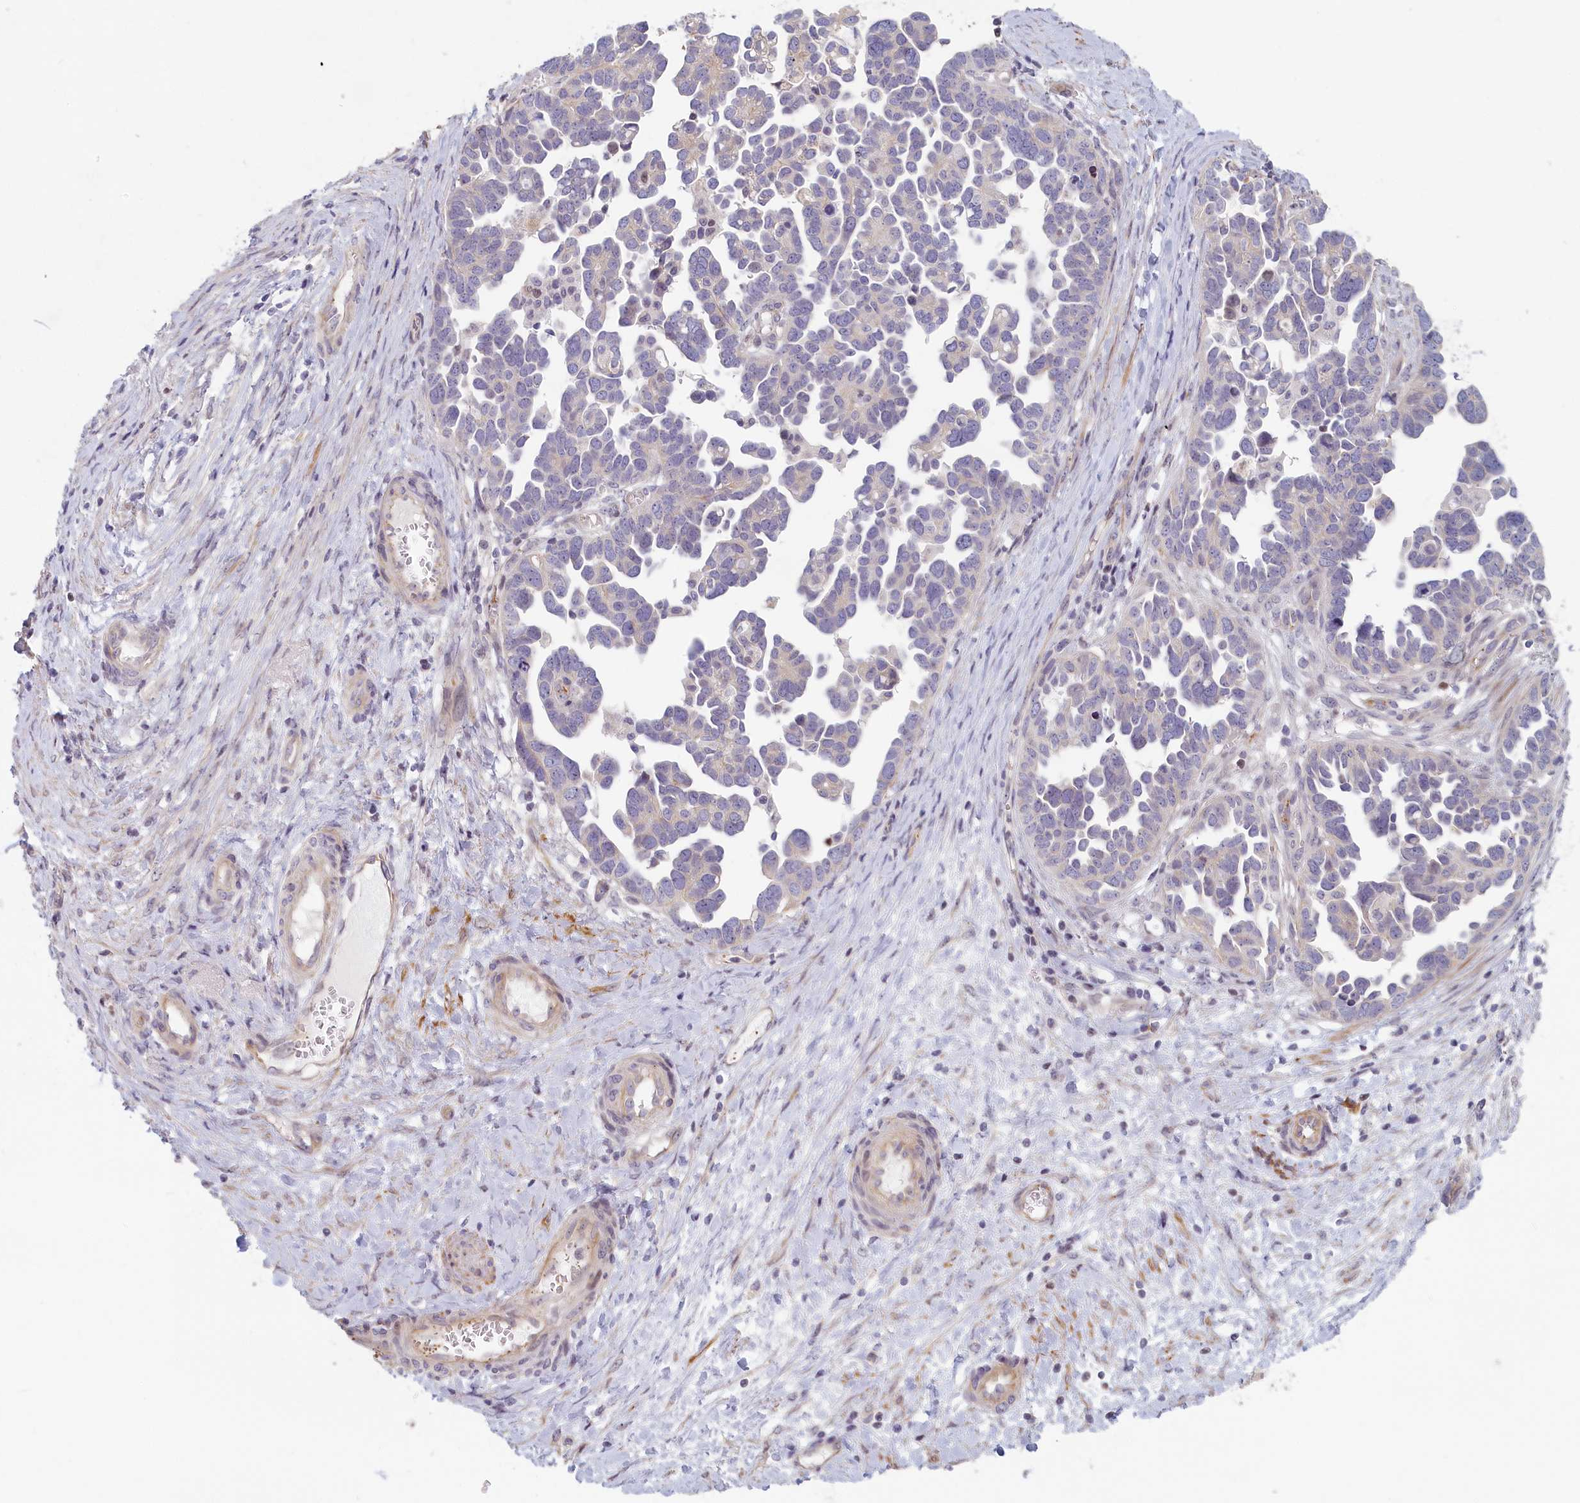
{"staining": {"intensity": "negative", "quantity": "none", "location": "none"}, "tissue": "ovarian cancer", "cell_type": "Tumor cells", "image_type": "cancer", "snomed": [{"axis": "morphology", "description": "Cystadenocarcinoma, serous, NOS"}, {"axis": "topography", "description": "Ovary"}], "caption": "DAB immunohistochemical staining of human ovarian serous cystadenocarcinoma exhibits no significant staining in tumor cells.", "gene": "INTS4", "patient": {"sex": "female", "age": 54}}